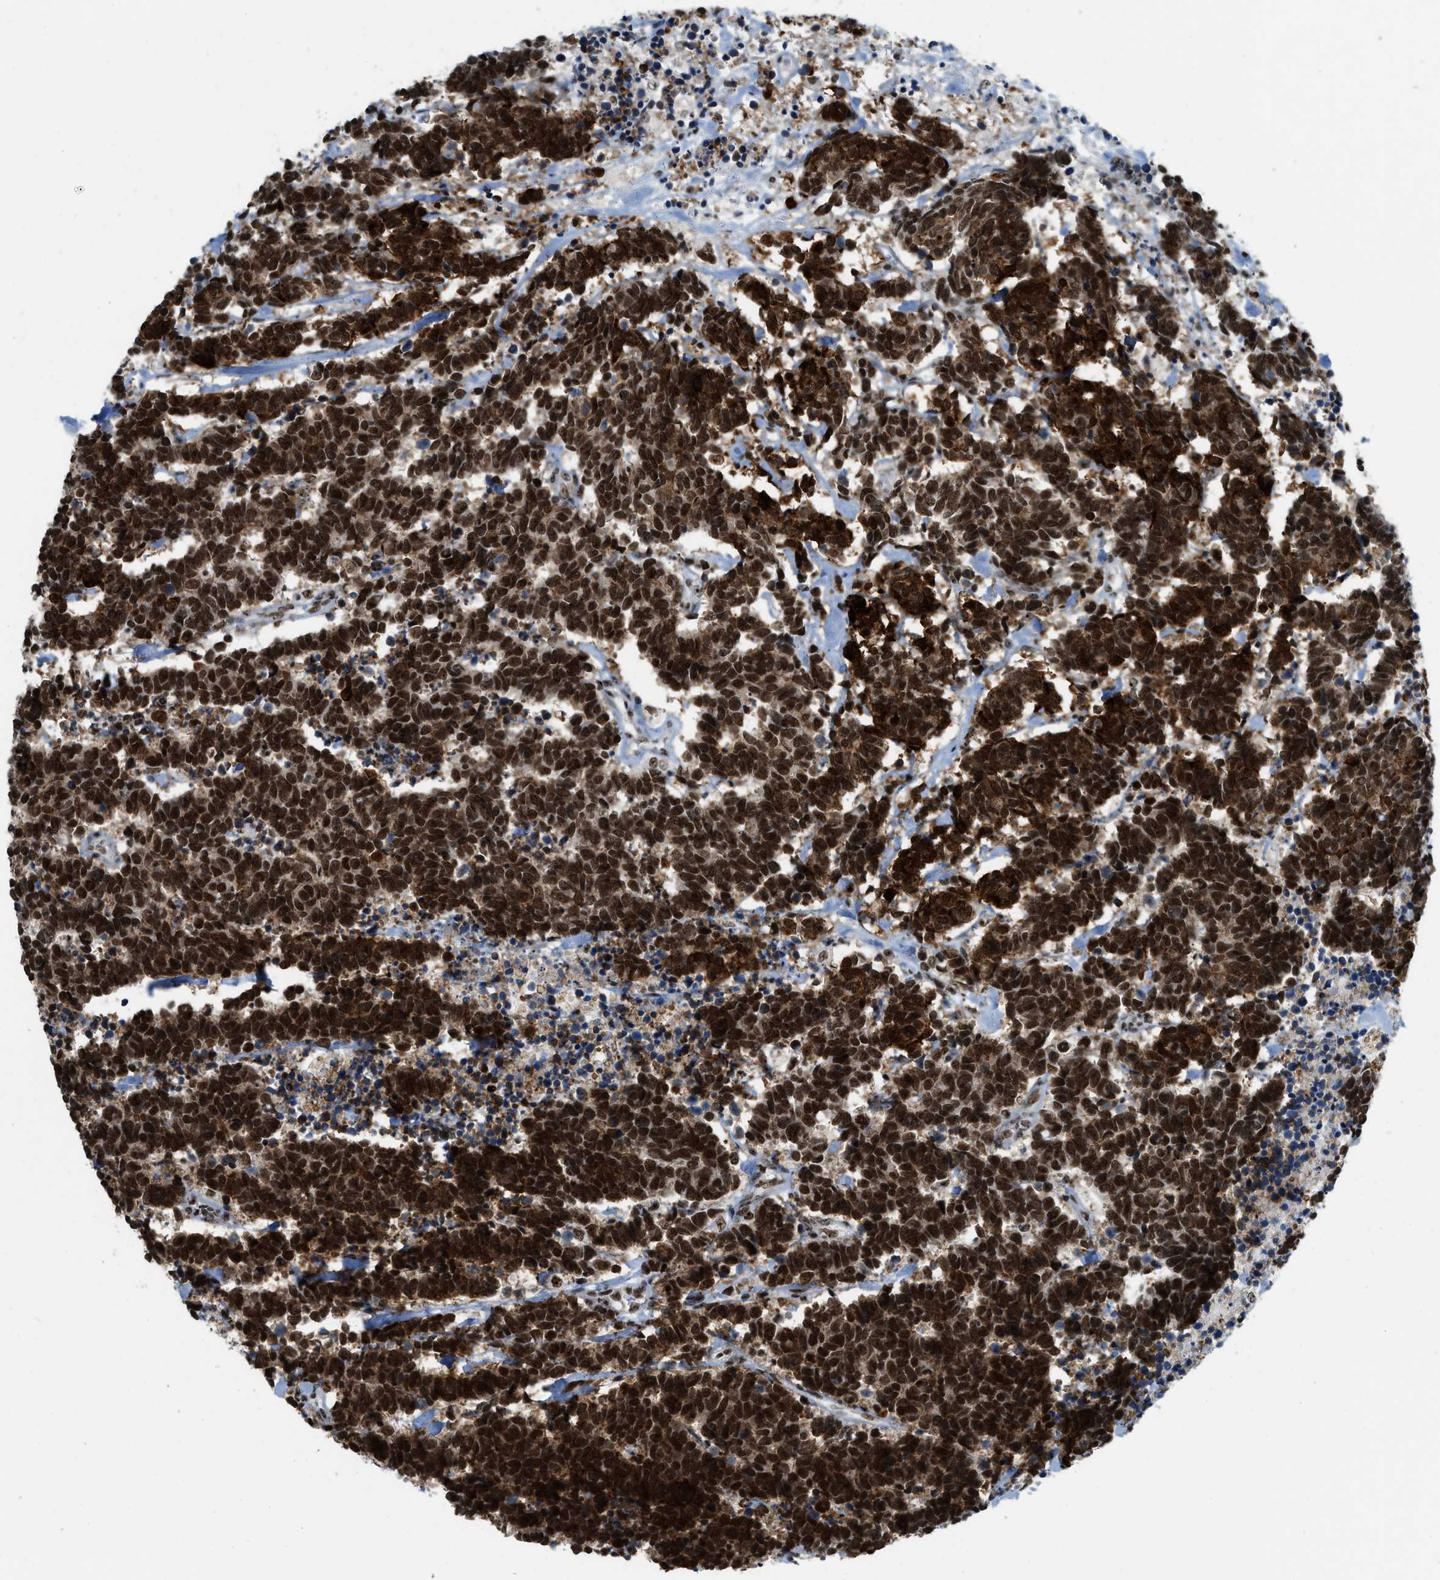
{"staining": {"intensity": "strong", "quantity": ">75%", "location": "cytoplasmic/membranous,nuclear"}, "tissue": "carcinoid", "cell_type": "Tumor cells", "image_type": "cancer", "snomed": [{"axis": "morphology", "description": "Carcinoma, NOS"}, {"axis": "morphology", "description": "Carcinoid, malignant, NOS"}, {"axis": "topography", "description": "Urinary bladder"}], "caption": "Brown immunohistochemical staining in human carcinoma exhibits strong cytoplasmic/membranous and nuclear staining in approximately >75% of tumor cells. Using DAB (brown) and hematoxylin (blue) stains, captured at high magnification using brightfield microscopy.", "gene": "URB1", "patient": {"sex": "male", "age": 57}}